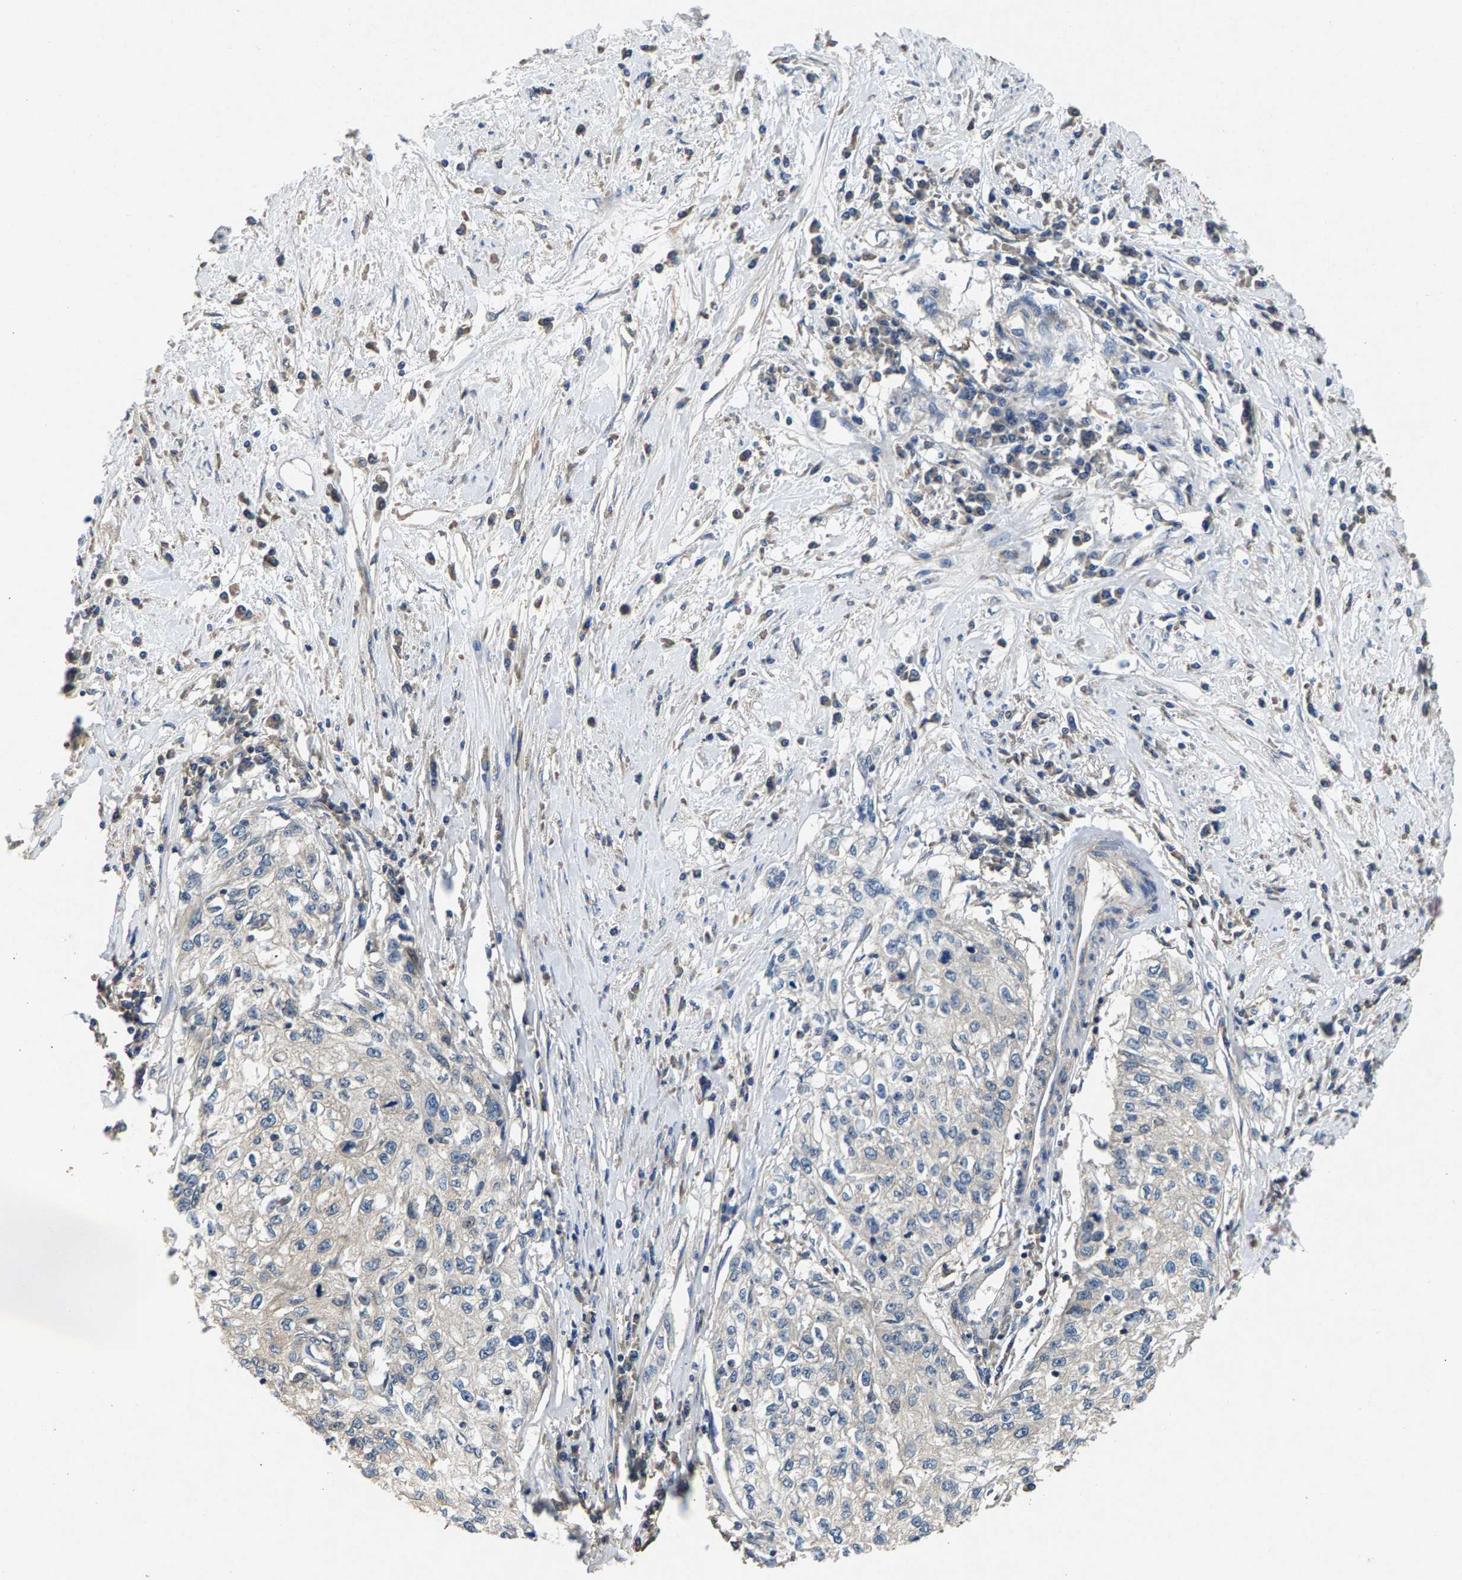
{"staining": {"intensity": "negative", "quantity": "none", "location": "none"}, "tissue": "cervical cancer", "cell_type": "Tumor cells", "image_type": "cancer", "snomed": [{"axis": "morphology", "description": "Squamous cell carcinoma, NOS"}, {"axis": "topography", "description": "Cervix"}], "caption": "Human cervical cancer (squamous cell carcinoma) stained for a protein using IHC exhibits no staining in tumor cells.", "gene": "NT5C", "patient": {"sex": "female", "age": 57}}